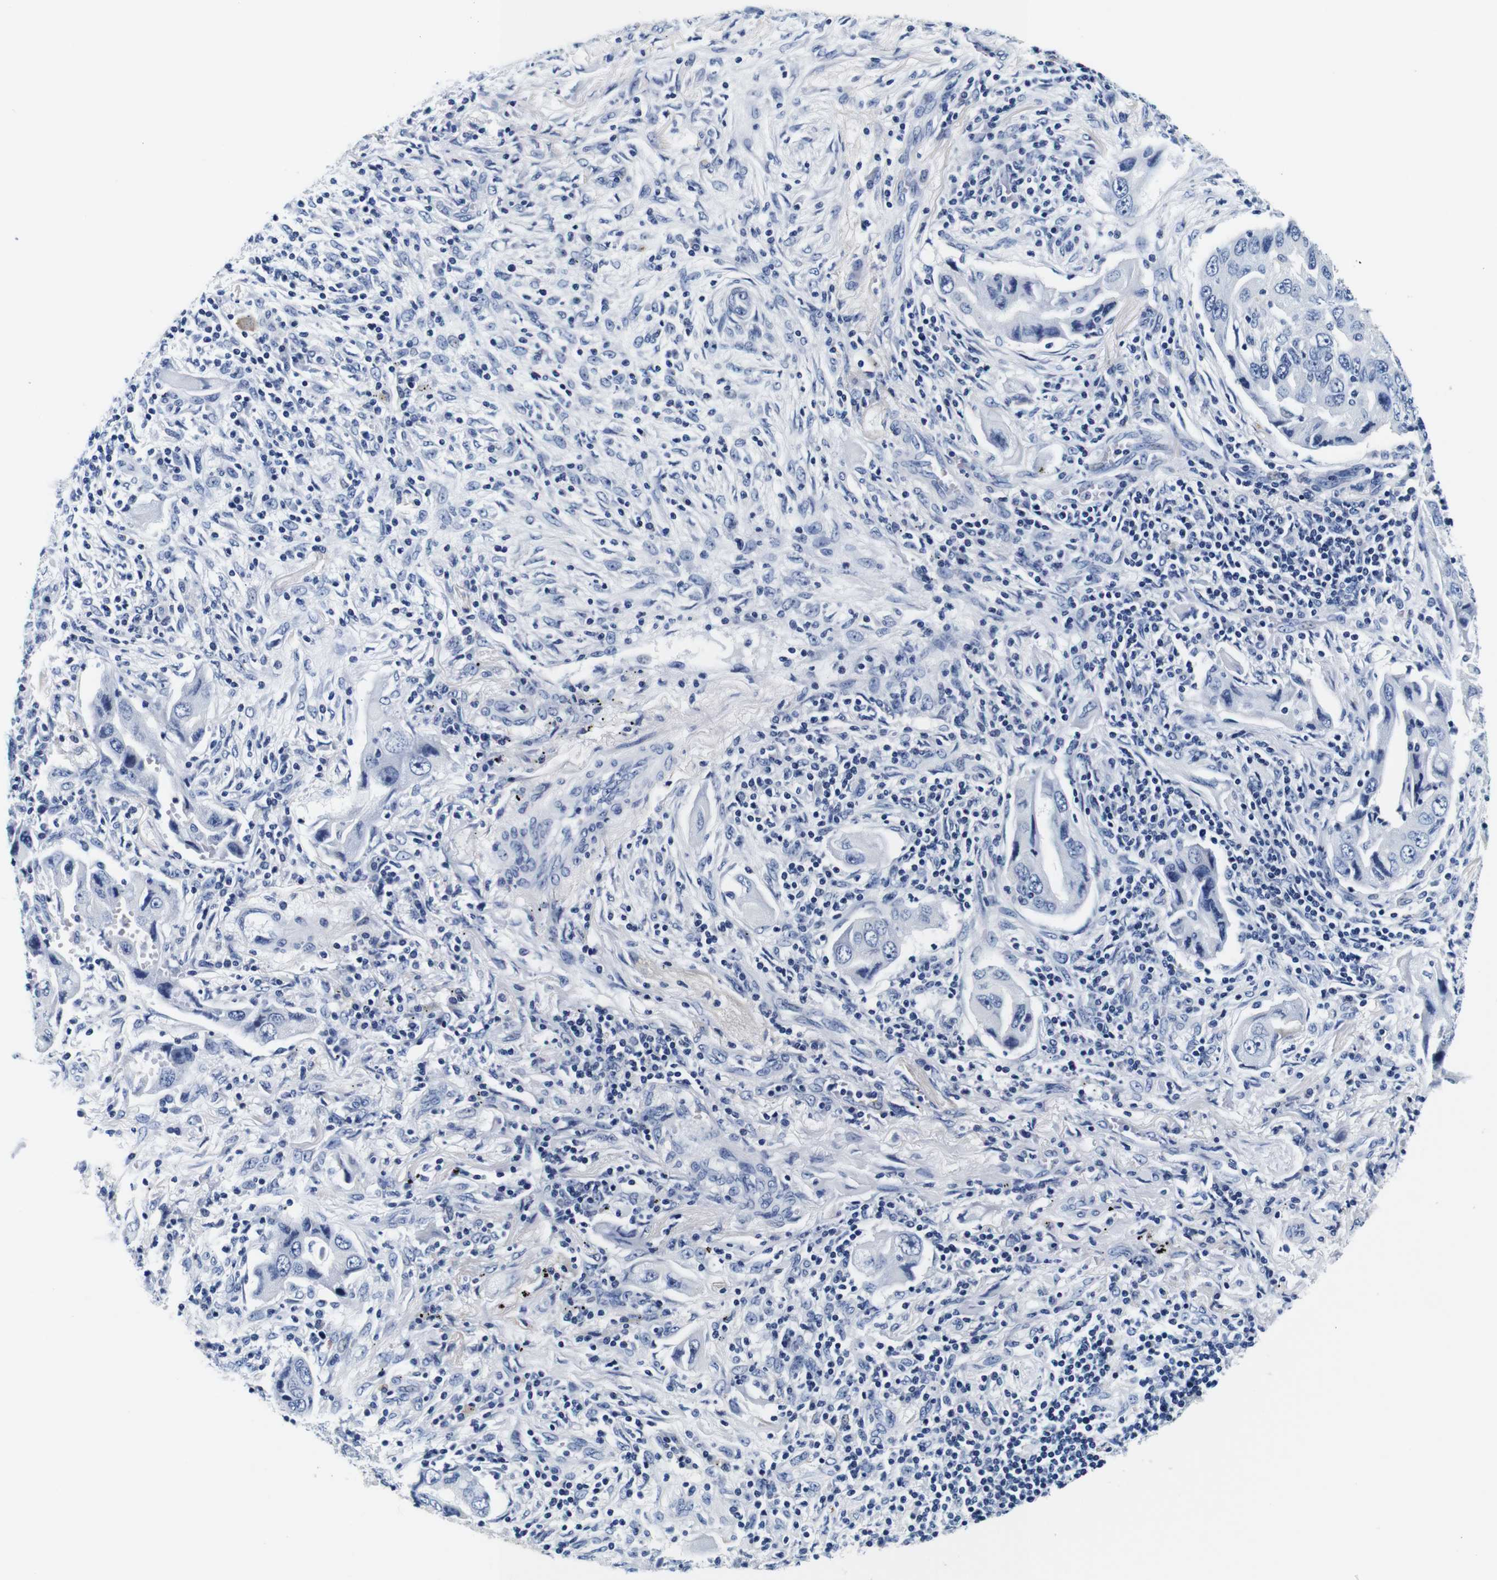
{"staining": {"intensity": "negative", "quantity": "none", "location": "none"}, "tissue": "lung cancer", "cell_type": "Tumor cells", "image_type": "cancer", "snomed": [{"axis": "morphology", "description": "Adenocarcinoma, NOS"}, {"axis": "topography", "description": "Lung"}], "caption": "IHC photomicrograph of neoplastic tissue: lung cancer (adenocarcinoma) stained with DAB demonstrates no significant protein staining in tumor cells.", "gene": "GP1BA", "patient": {"sex": "female", "age": 65}}